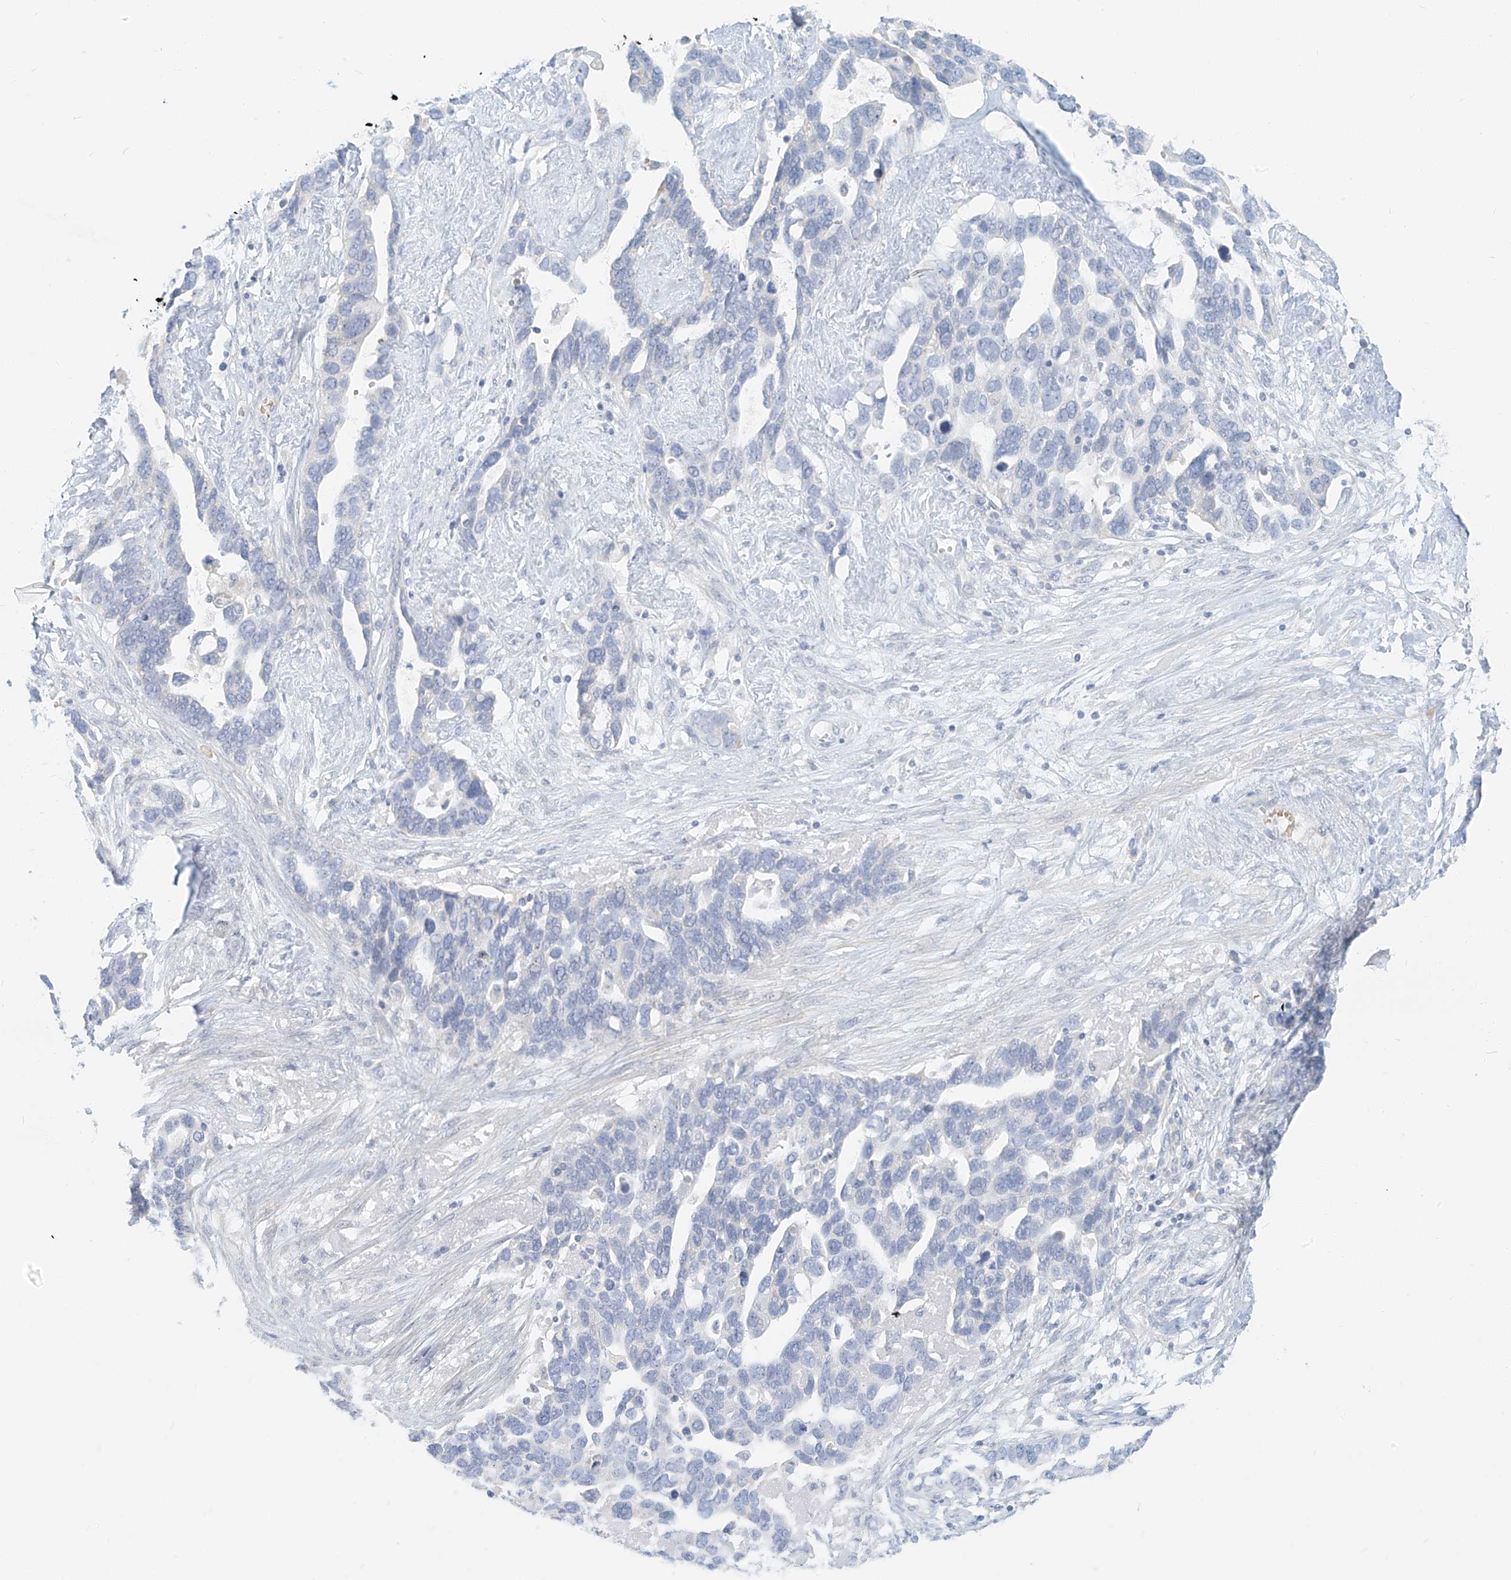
{"staining": {"intensity": "negative", "quantity": "none", "location": "none"}, "tissue": "ovarian cancer", "cell_type": "Tumor cells", "image_type": "cancer", "snomed": [{"axis": "morphology", "description": "Cystadenocarcinoma, serous, NOS"}, {"axis": "topography", "description": "Ovary"}], "caption": "Immunohistochemistry histopathology image of human ovarian serous cystadenocarcinoma stained for a protein (brown), which displays no staining in tumor cells.", "gene": "PGC", "patient": {"sex": "female", "age": 54}}